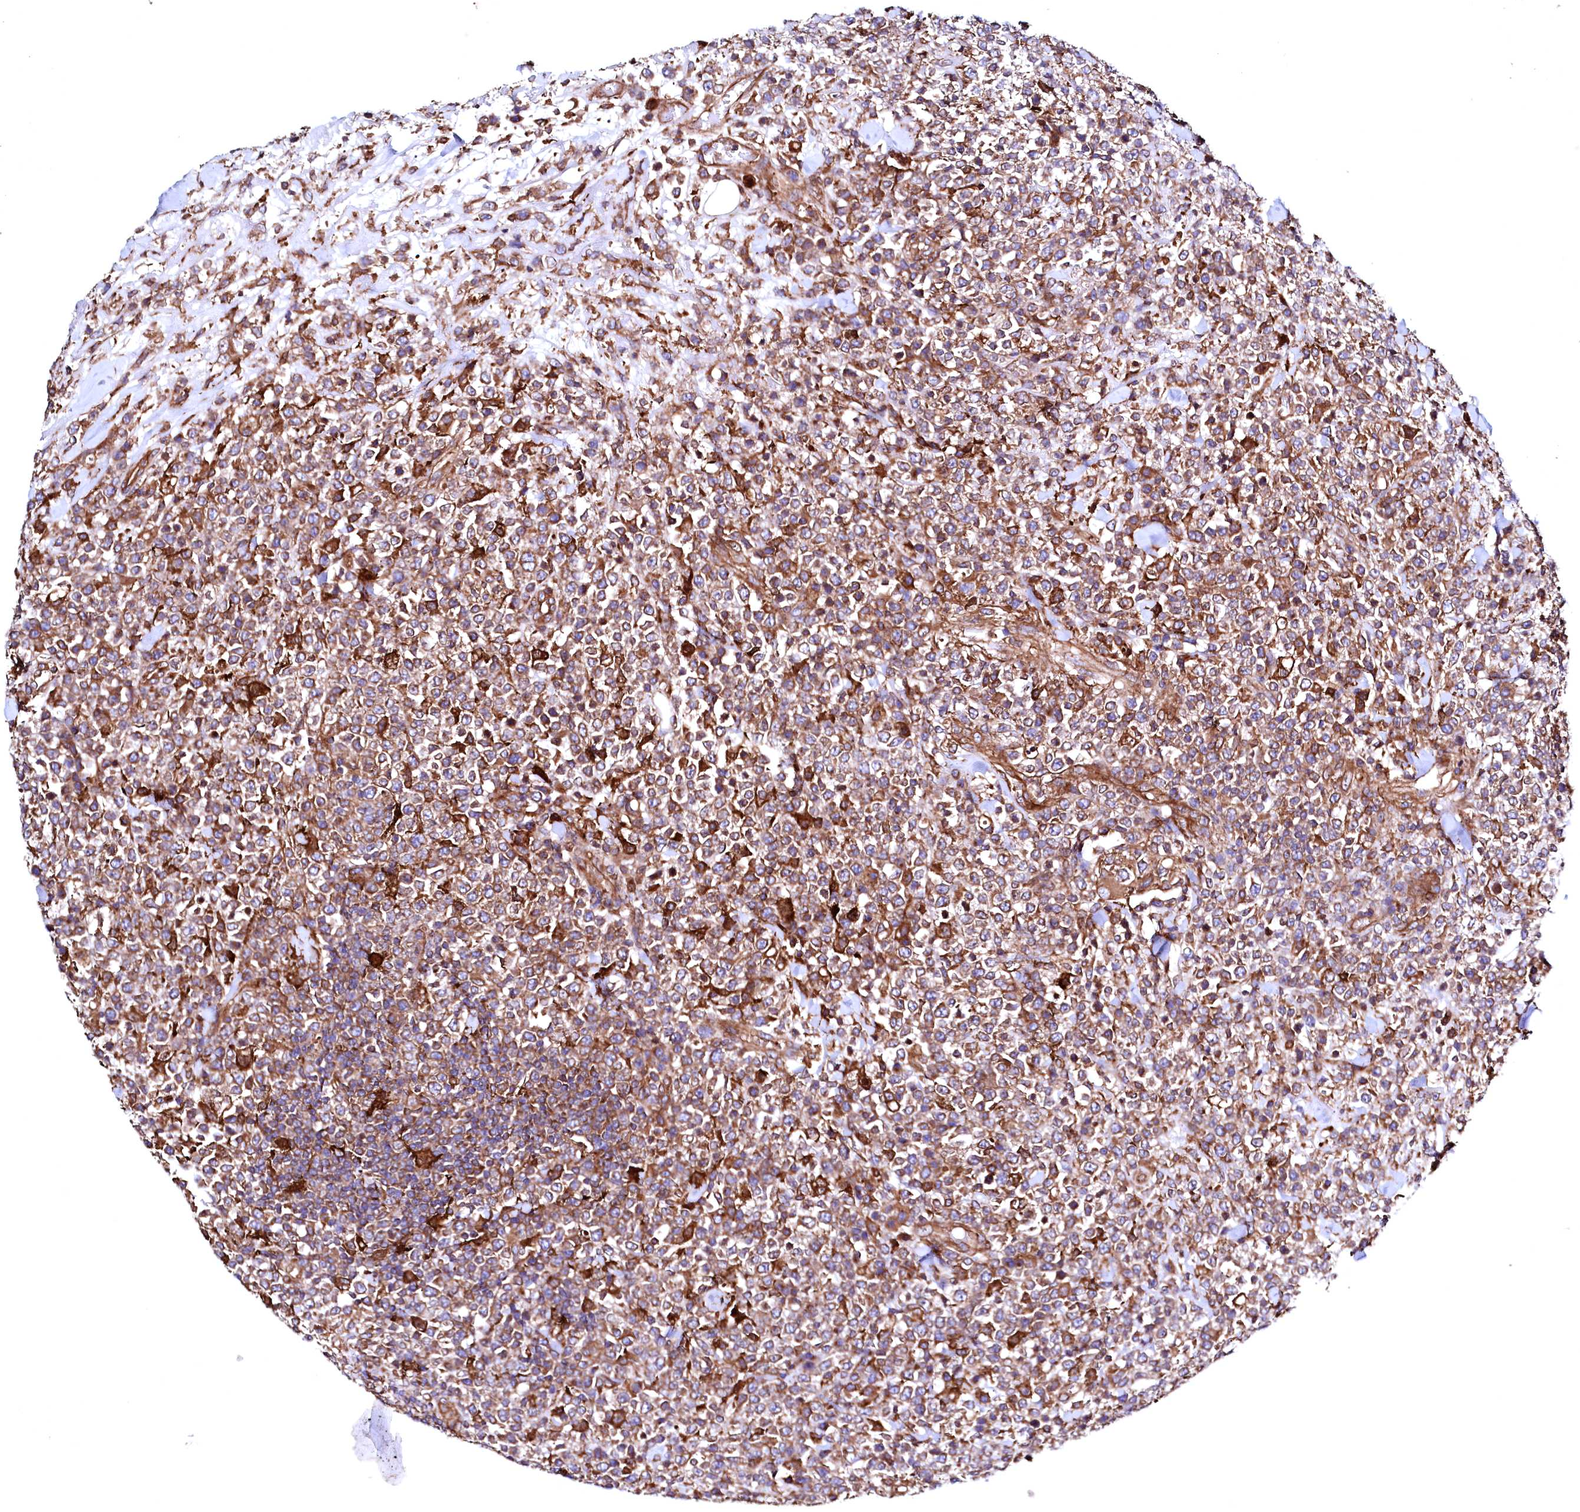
{"staining": {"intensity": "moderate", "quantity": ">75%", "location": "cytoplasmic/membranous"}, "tissue": "lymphoma", "cell_type": "Tumor cells", "image_type": "cancer", "snomed": [{"axis": "morphology", "description": "Malignant lymphoma, non-Hodgkin's type, High grade"}, {"axis": "topography", "description": "Colon"}], "caption": "Tumor cells display moderate cytoplasmic/membranous staining in about >75% of cells in lymphoma. Nuclei are stained in blue.", "gene": "STAMBPL1", "patient": {"sex": "female", "age": 53}}